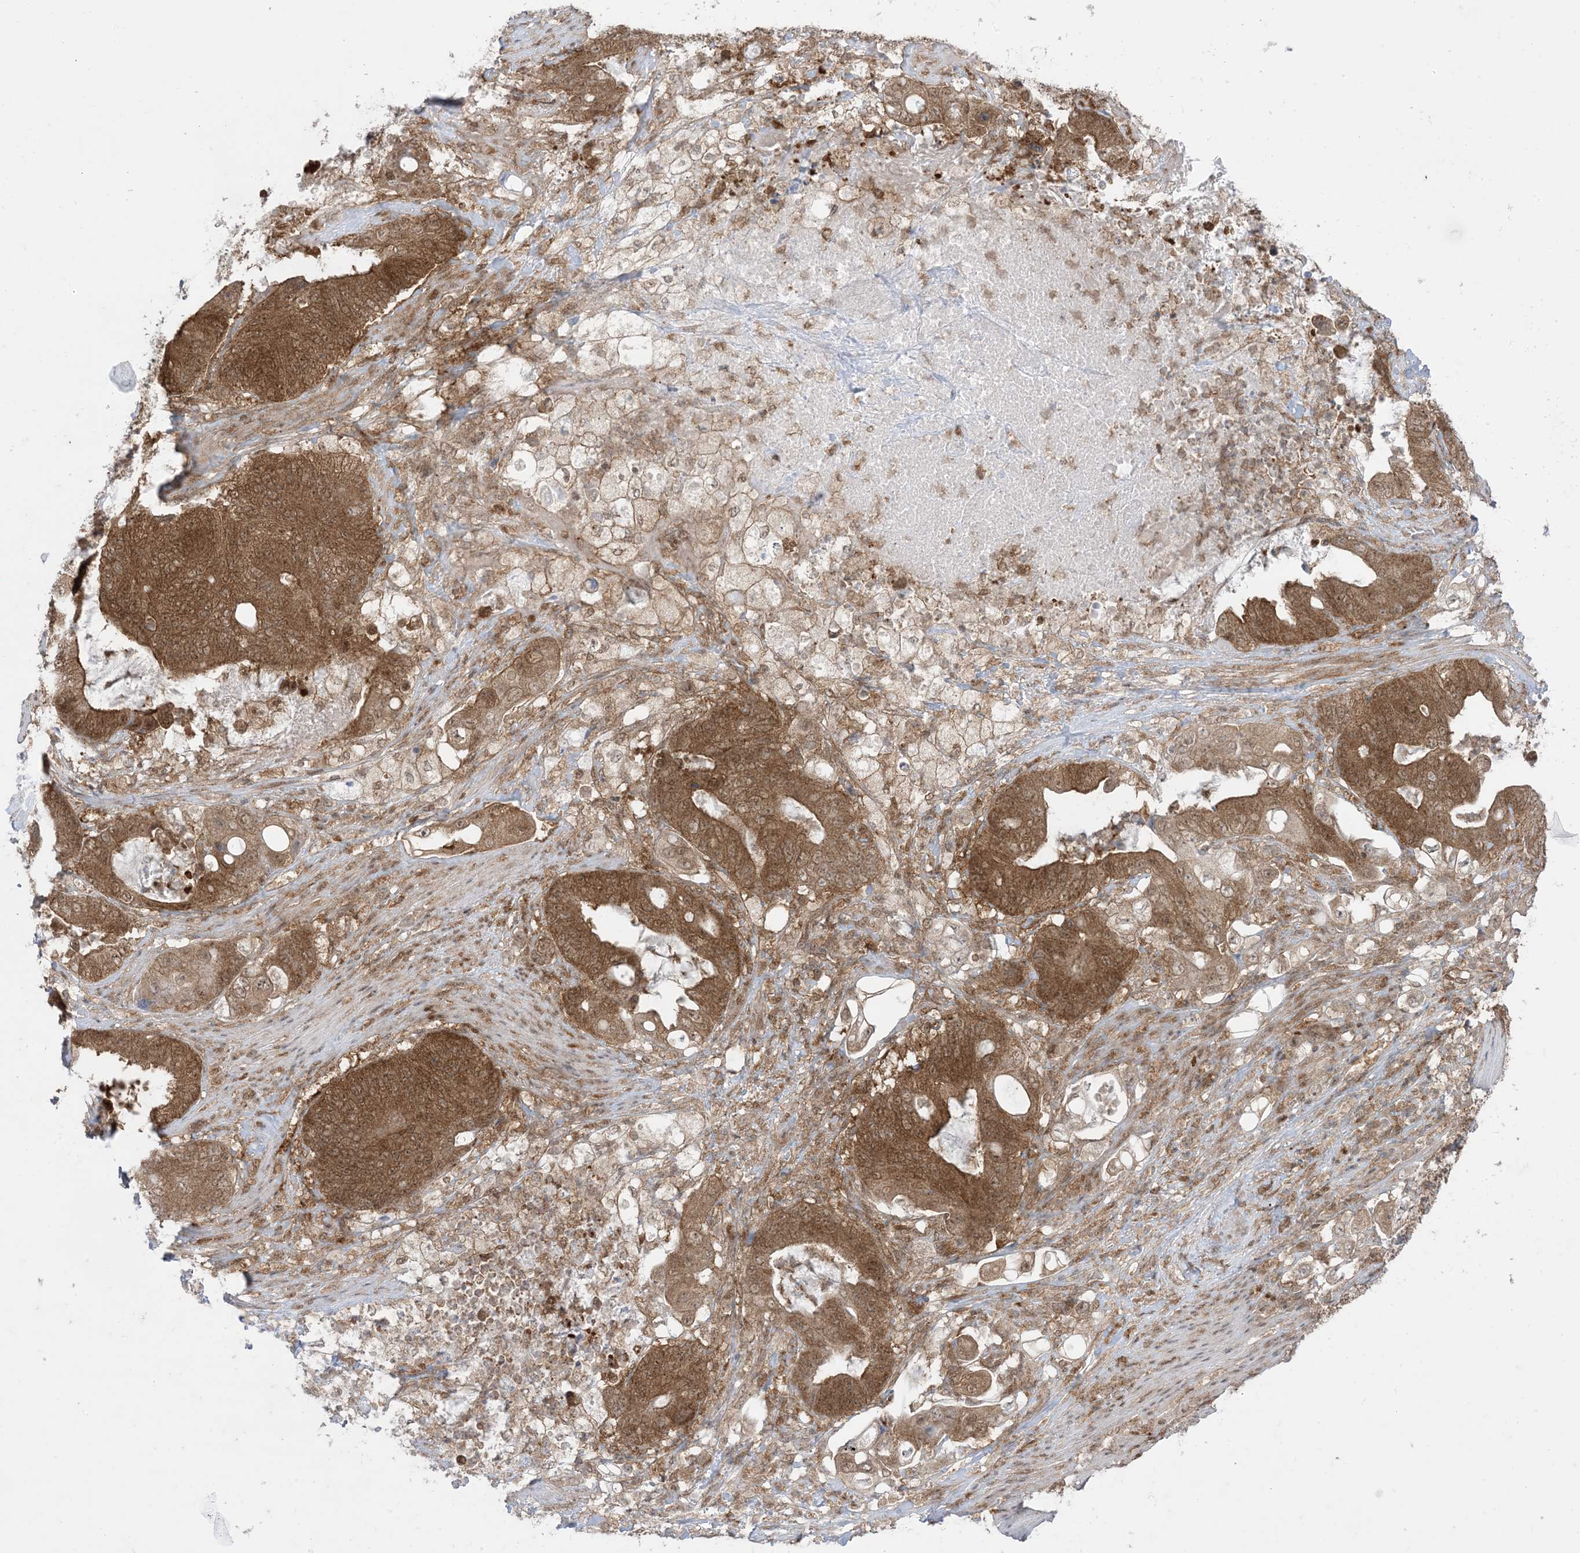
{"staining": {"intensity": "moderate", "quantity": ">75%", "location": "cytoplasmic/membranous,nuclear"}, "tissue": "stomach cancer", "cell_type": "Tumor cells", "image_type": "cancer", "snomed": [{"axis": "morphology", "description": "Adenocarcinoma, NOS"}, {"axis": "topography", "description": "Stomach"}], "caption": "A micrograph showing moderate cytoplasmic/membranous and nuclear positivity in approximately >75% of tumor cells in stomach cancer, as visualized by brown immunohistochemical staining.", "gene": "PTPA", "patient": {"sex": "female", "age": 73}}